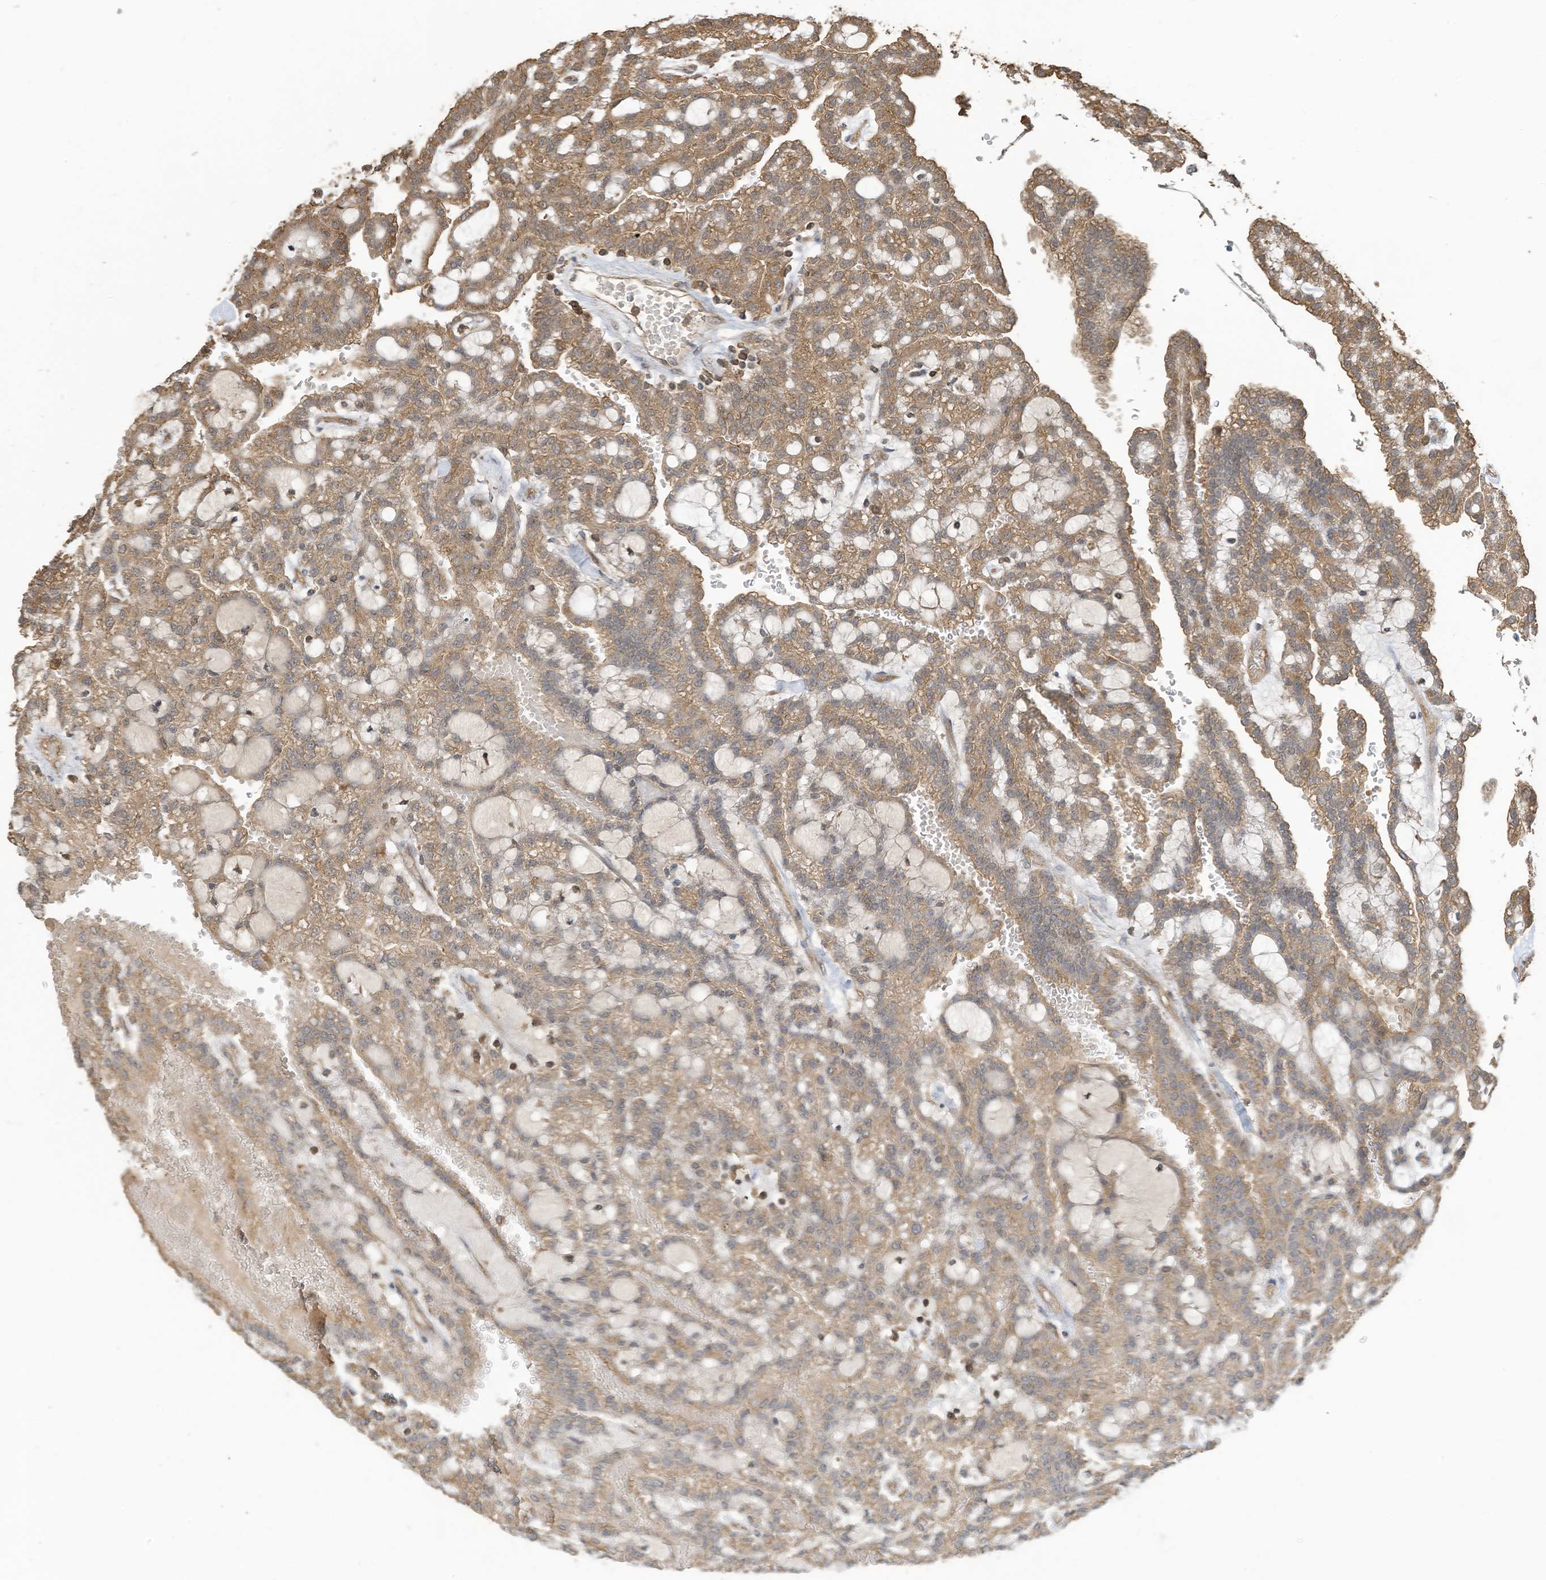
{"staining": {"intensity": "moderate", "quantity": ">75%", "location": "cytoplasmic/membranous"}, "tissue": "renal cancer", "cell_type": "Tumor cells", "image_type": "cancer", "snomed": [{"axis": "morphology", "description": "Adenocarcinoma, NOS"}, {"axis": "topography", "description": "Kidney"}], "caption": "Protein staining of renal cancer (adenocarcinoma) tissue exhibits moderate cytoplasmic/membranous expression in about >75% of tumor cells.", "gene": "COX10", "patient": {"sex": "male", "age": 63}}